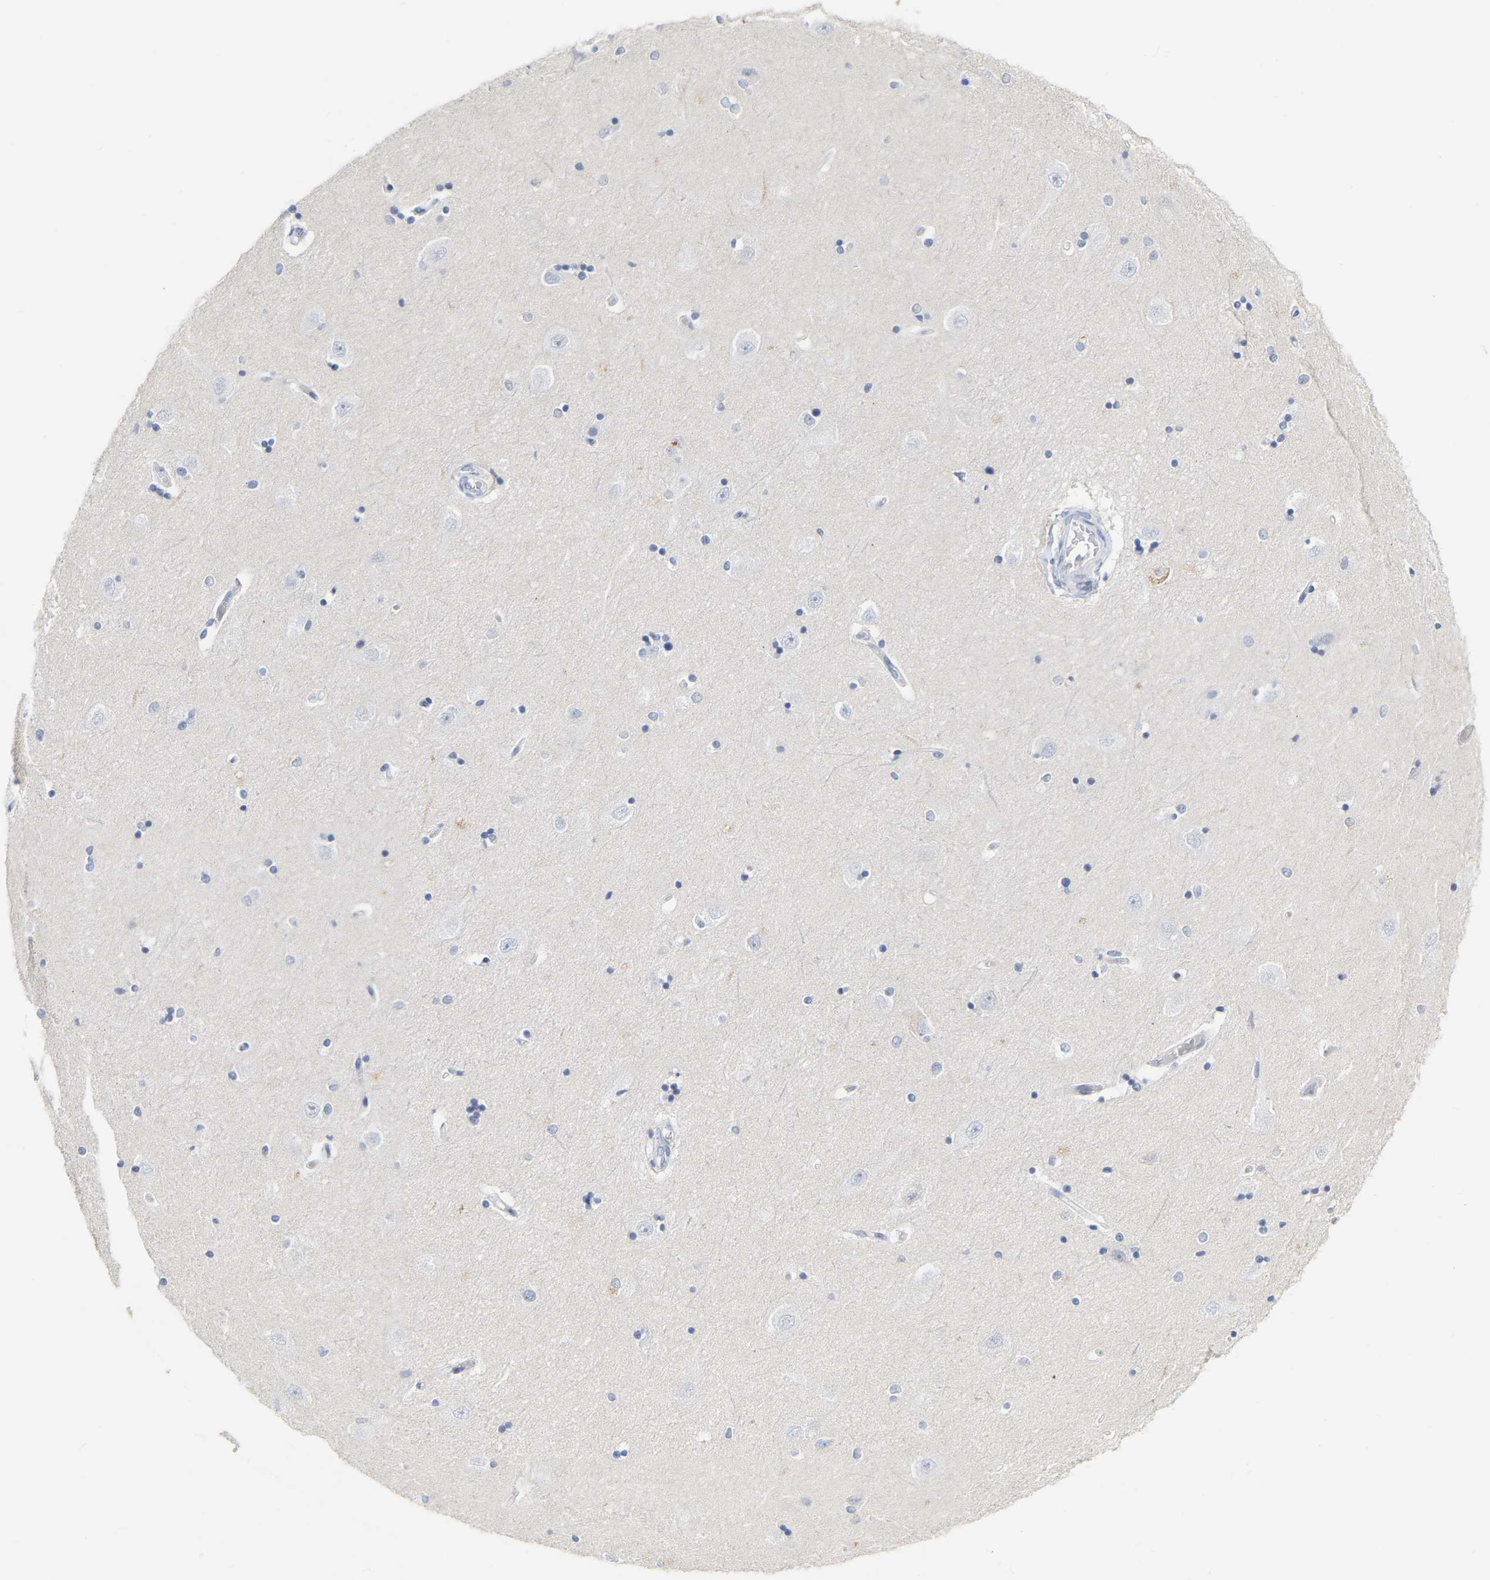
{"staining": {"intensity": "negative", "quantity": "none", "location": "none"}, "tissue": "hippocampus", "cell_type": "Glial cells", "image_type": "normal", "snomed": [{"axis": "morphology", "description": "Normal tissue, NOS"}, {"axis": "topography", "description": "Hippocampus"}], "caption": "Glial cells show no significant protein staining in benign hippocampus. The staining is performed using DAB (3,3'-diaminobenzidine) brown chromogen with nuclei counter-stained in using hematoxylin.", "gene": "KRT76", "patient": {"sex": "male", "age": 45}}